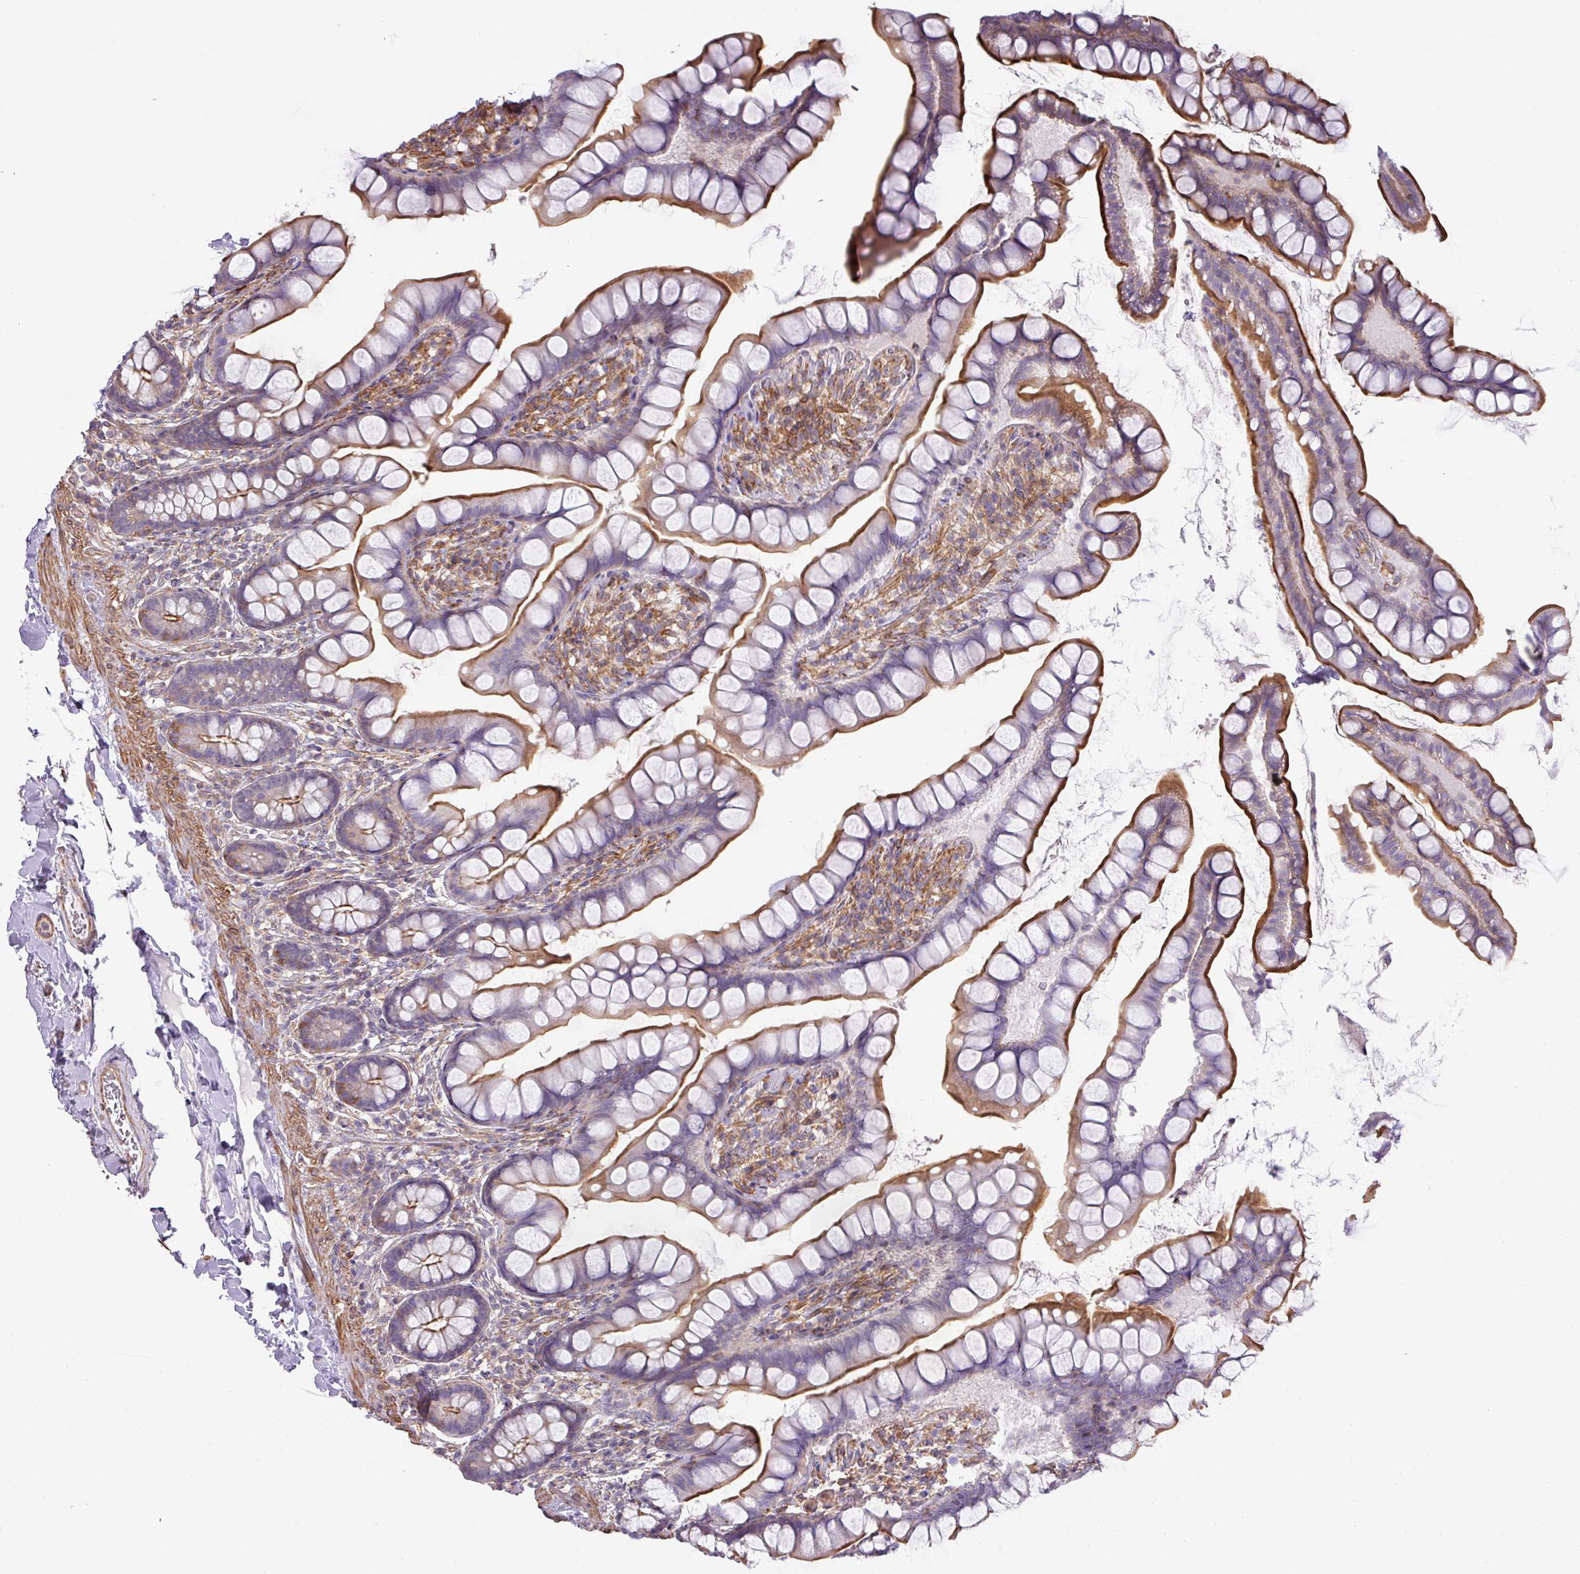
{"staining": {"intensity": "moderate", "quantity": "25%-75%", "location": "cytoplasmic/membranous"}, "tissue": "small intestine", "cell_type": "Glandular cells", "image_type": "normal", "snomed": [{"axis": "morphology", "description": "Normal tissue, NOS"}, {"axis": "topography", "description": "Small intestine"}], "caption": "IHC image of benign small intestine: human small intestine stained using immunohistochemistry (IHC) shows medium levels of moderate protein expression localized specifically in the cytoplasmic/membranous of glandular cells, appearing as a cytoplasmic/membranous brown color.", "gene": "LRRC41", "patient": {"sex": "male", "age": 70}}